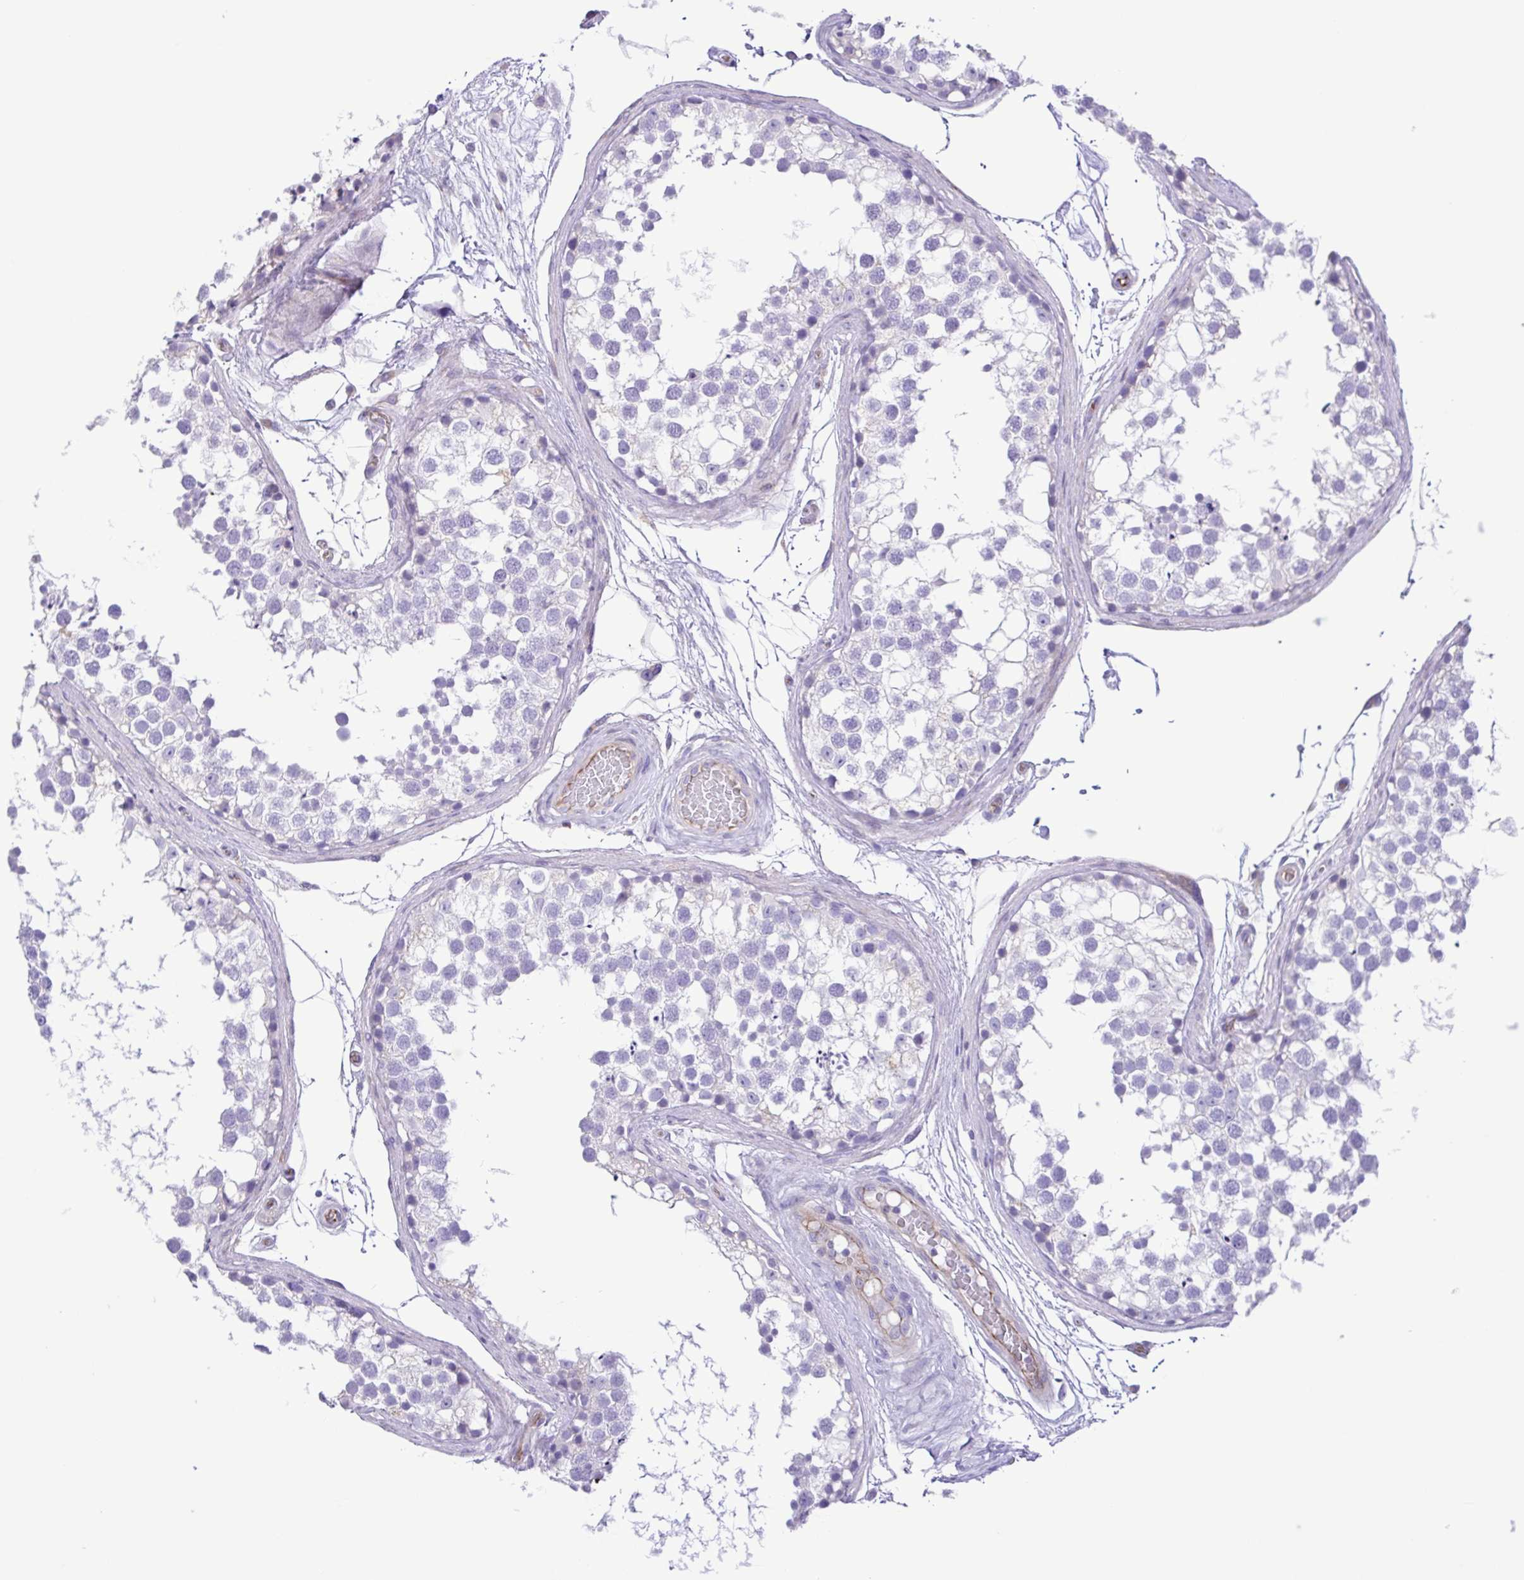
{"staining": {"intensity": "negative", "quantity": "none", "location": "none"}, "tissue": "testis", "cell_type": "Cells in seminiferous ducts", "image_type": "normal", "snomed": [{"axis": "morphology", "description": "Normal tissue, NOS"}, {"axis": "morphology", "description": "Seminoma, NOS"}, {"axis": "topography", "description": "Testis"}], "caption": "Immunohistochemistry (IHC) micrograph of normal testis stained for a protein (brown), which demonstrates no expression in cells in seminiferous ducts. Nuclei are stained in blue.", "gene": "FLT1", "patient": {"sex": "male", "age": 65}}